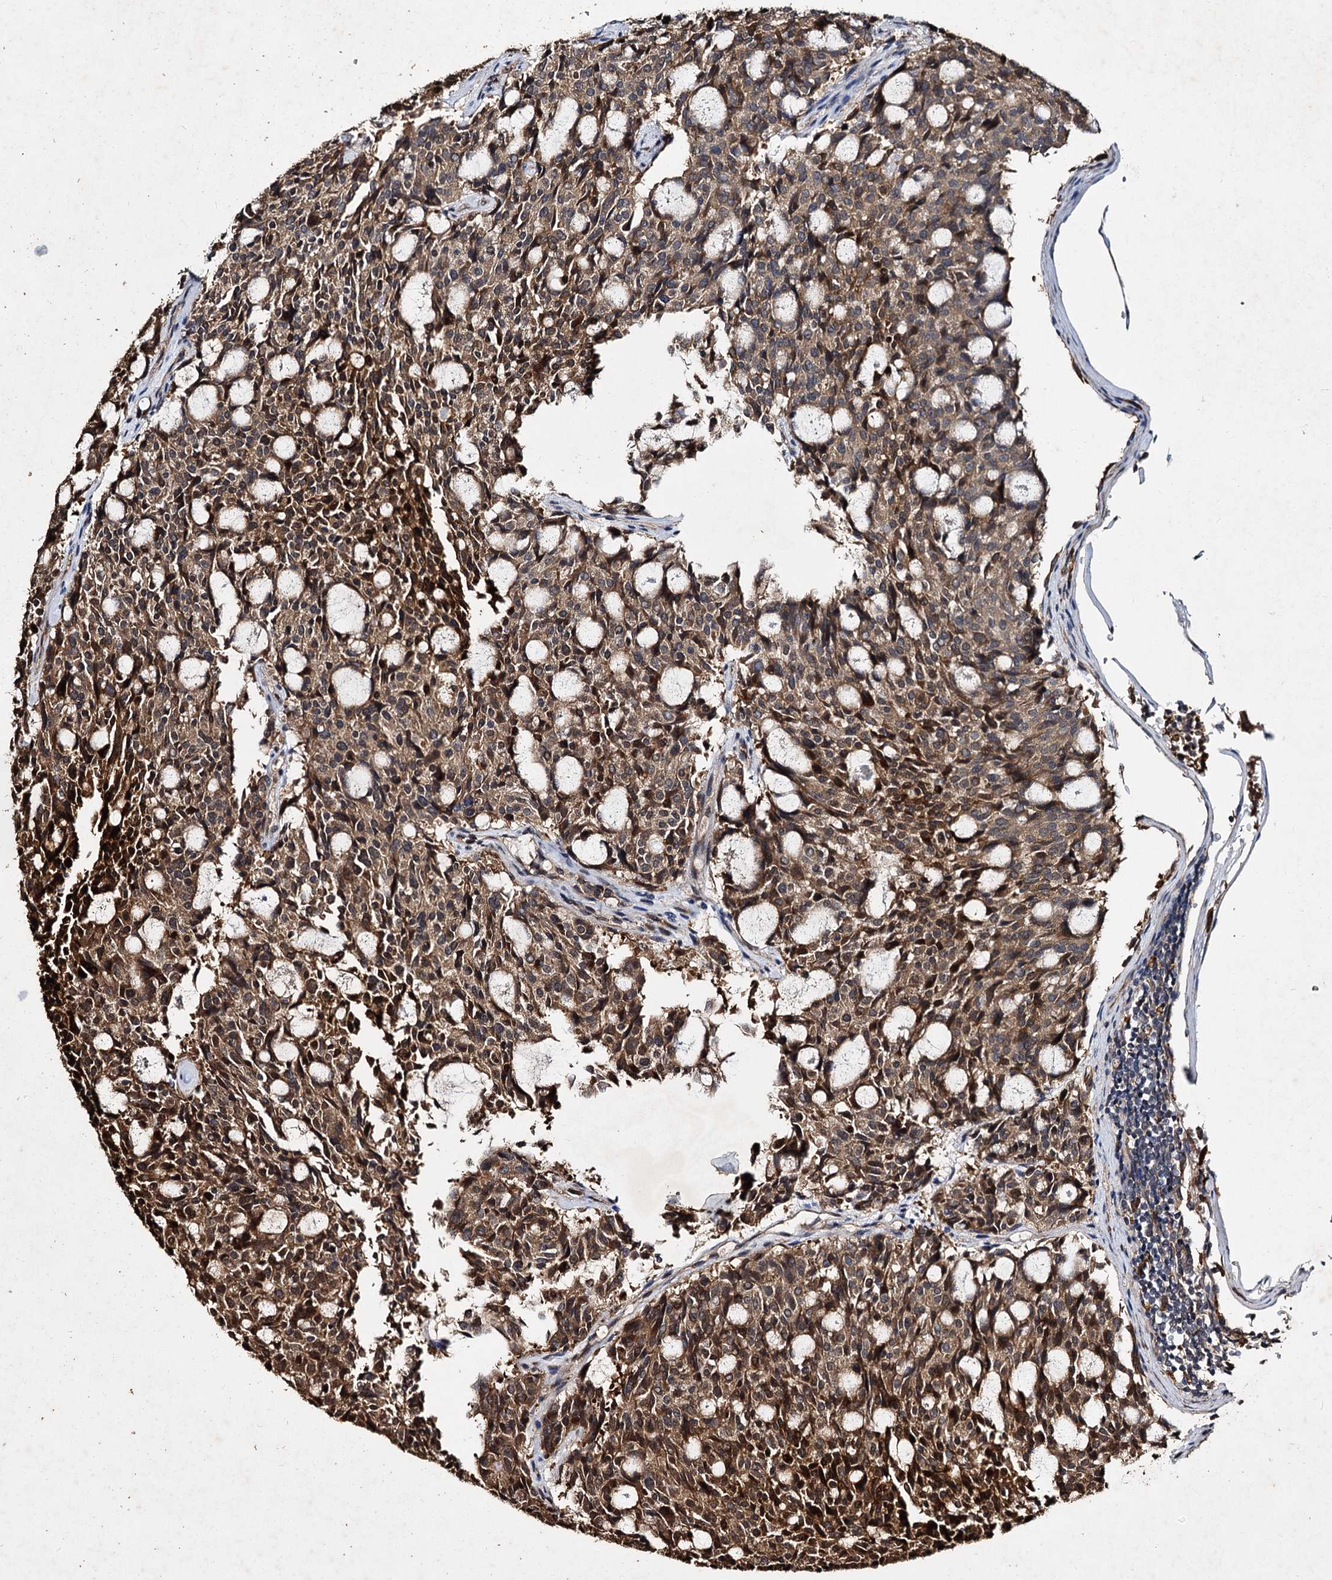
{"staining": {"intensity": "moderate", "quantity": ">75%", "location": "cytoplasmic/membranous"}, "tissue": "carcinoid", "cell_type": "Tumor cells", "image_type": "cancer", "snomed": [{"axis": "morphology", "description": "Carcinoid, malignant, NOS"}, {"axis": "topography", "description": "Pancreas"}], "caption": "Carcinoid stained with IHC shows moderate cytoplasmic/membranous staining in about >75% of tumor cells.", "gene": "SLC46A3", "patient": {"sex": "female", "age": 54}}